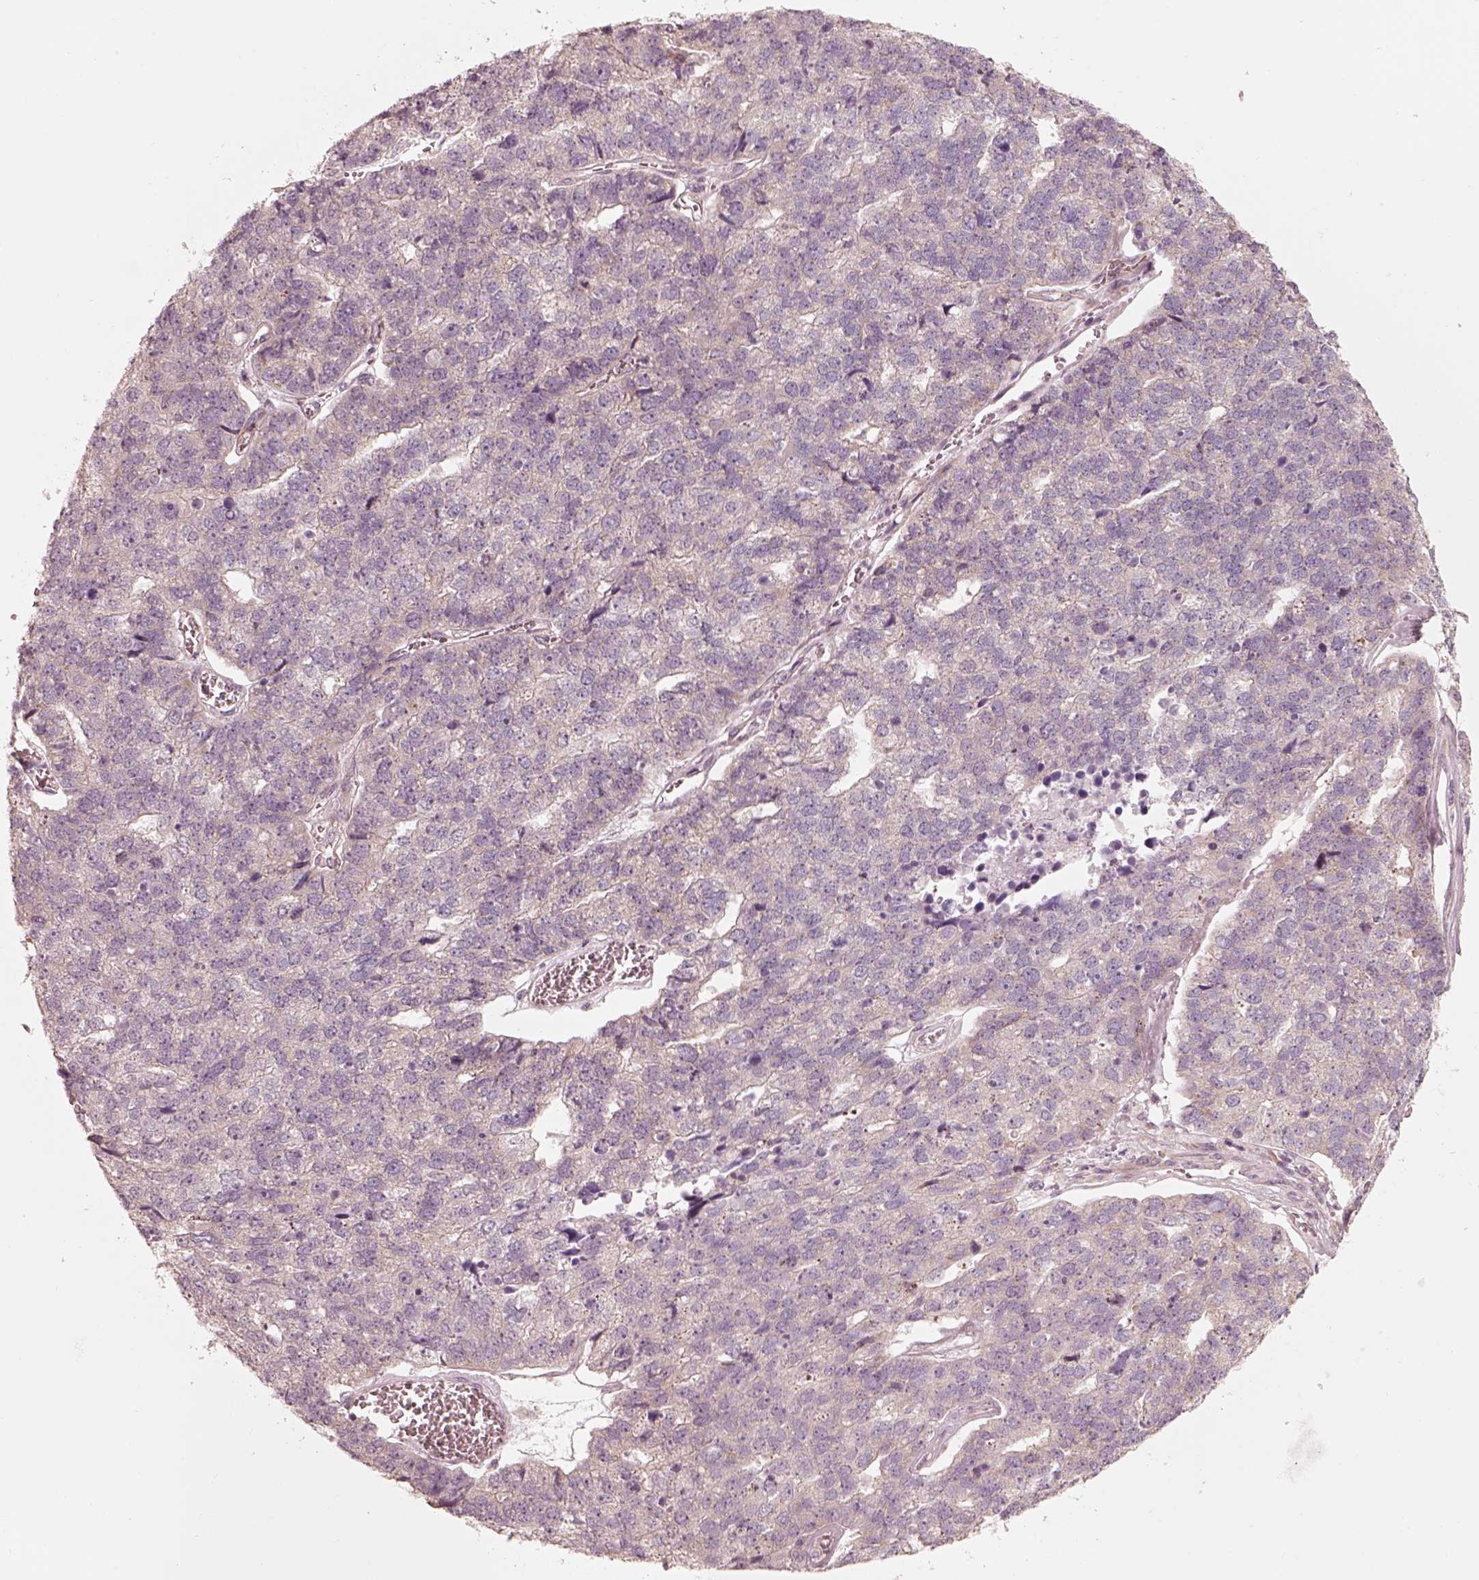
{"staining": {"intensity": "negative", "quantity": "none", "location": "none"}, "tissue": "stomach cancer", "cell_type": "Tumor cells", "image_type": "cancer", "snomed": [{"axis": "morphology", "description": "Adenocarcinoma, NOS"}, {"axis": "topography", "description": "Stomach"}], "caption": "Tumor cells show no significant positivity in adenocarcinoma (stomach).", "gene": "RAB3C", "patient": {"sex": "male", "age": 69}}